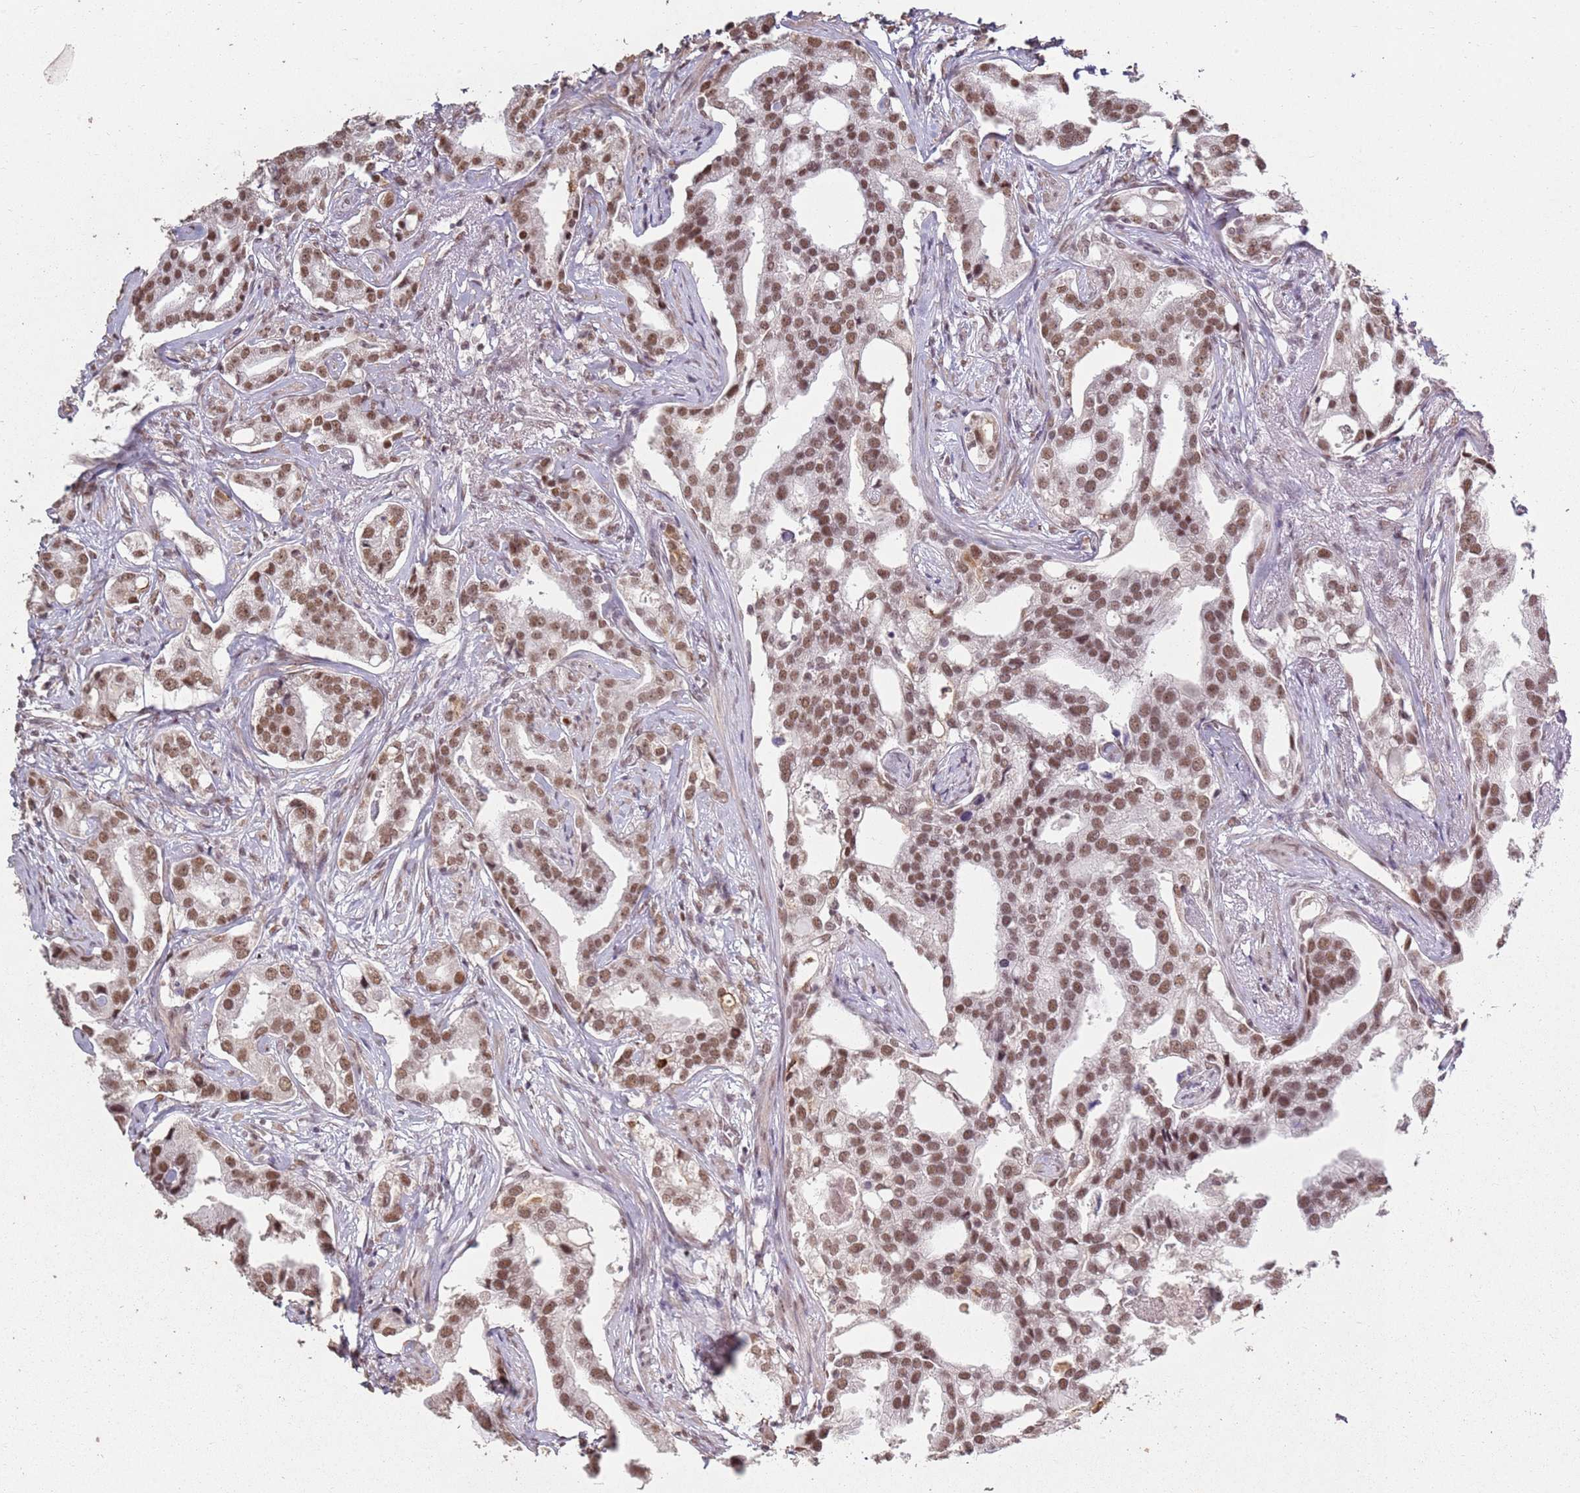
{"staining": {"intensity": "moderate", "quantity": ">75%", "location": "nuclear"}, "tissue": "prostate cancer", "cell_type": "Tumor cells", "image_type": "cancer", "snomed": [{"axis": "morphology", "description": "Adenocarcinoma, High grade"}, {"axis": "topography", "description": "Prostate"}], "caption": "Prostate cancer stained for a protein shows moderate nuclear positivity in tumor cells.", "gene": "ARL14EP", "patient": {"sex": "male", "age": 67}}